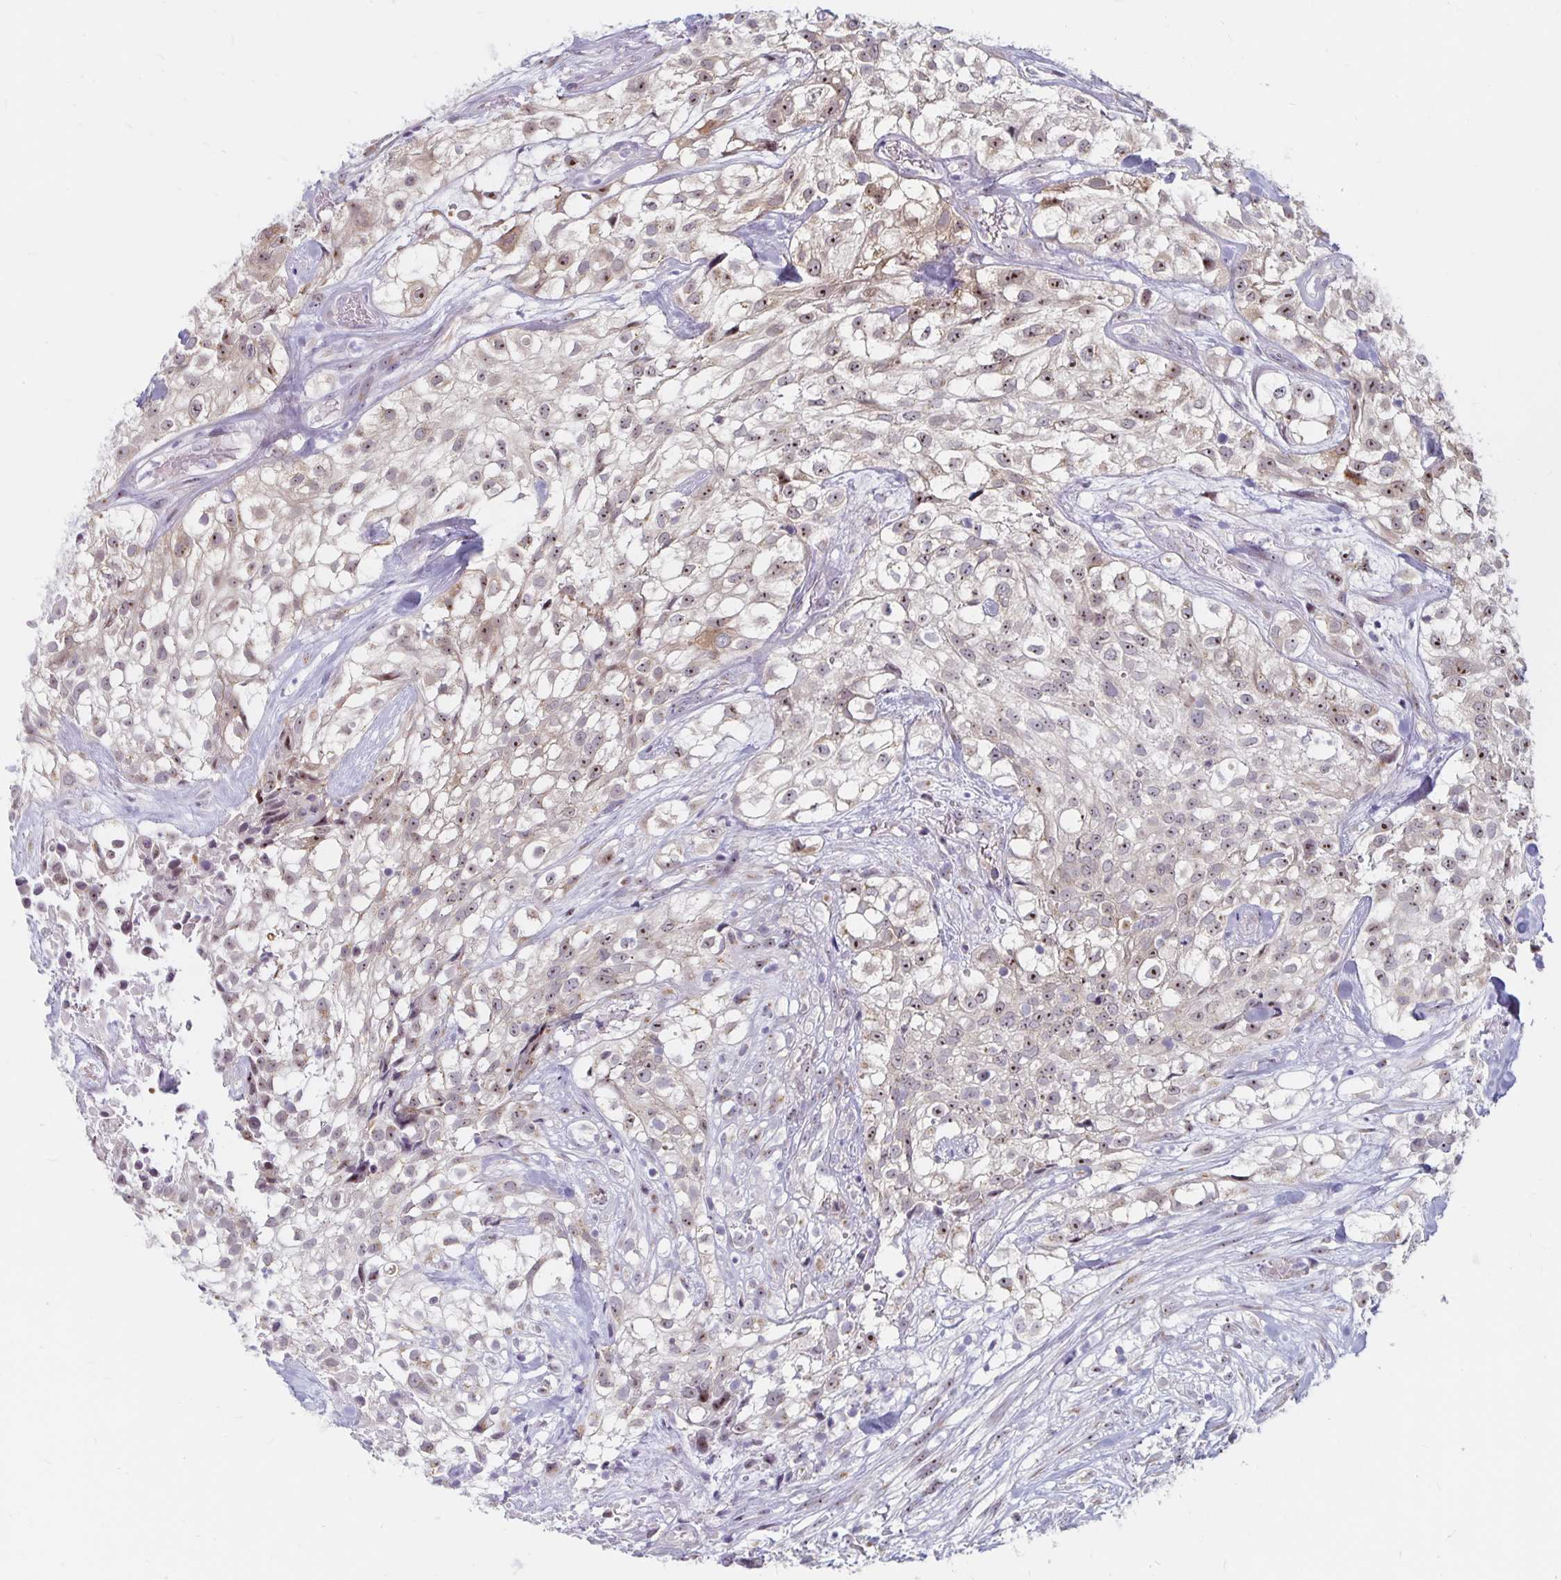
{"staining": {"intensity": "weak", "quantity": "25%-75%", "location": "cytoplasmic/membranous,nuclear"}, "tissue": "urothelial cancer", "cell_type": "Tumor cells", "image_type": "cancer", "snomed": [{"axis": "morphology", "description": "Urothelial carcinoma, High grade"}, {"axis": "topography", "description": "Urinary bladder"}], "caption": "DAB immunohistochemical staining of urothelial cancer demonstrates weak cytoplasmic/membranous and nuclear protein expression in approximately 25%-75% of tumor cells.", "gene": "NUP85", "patient": {"sex": "male", "age": 56}}